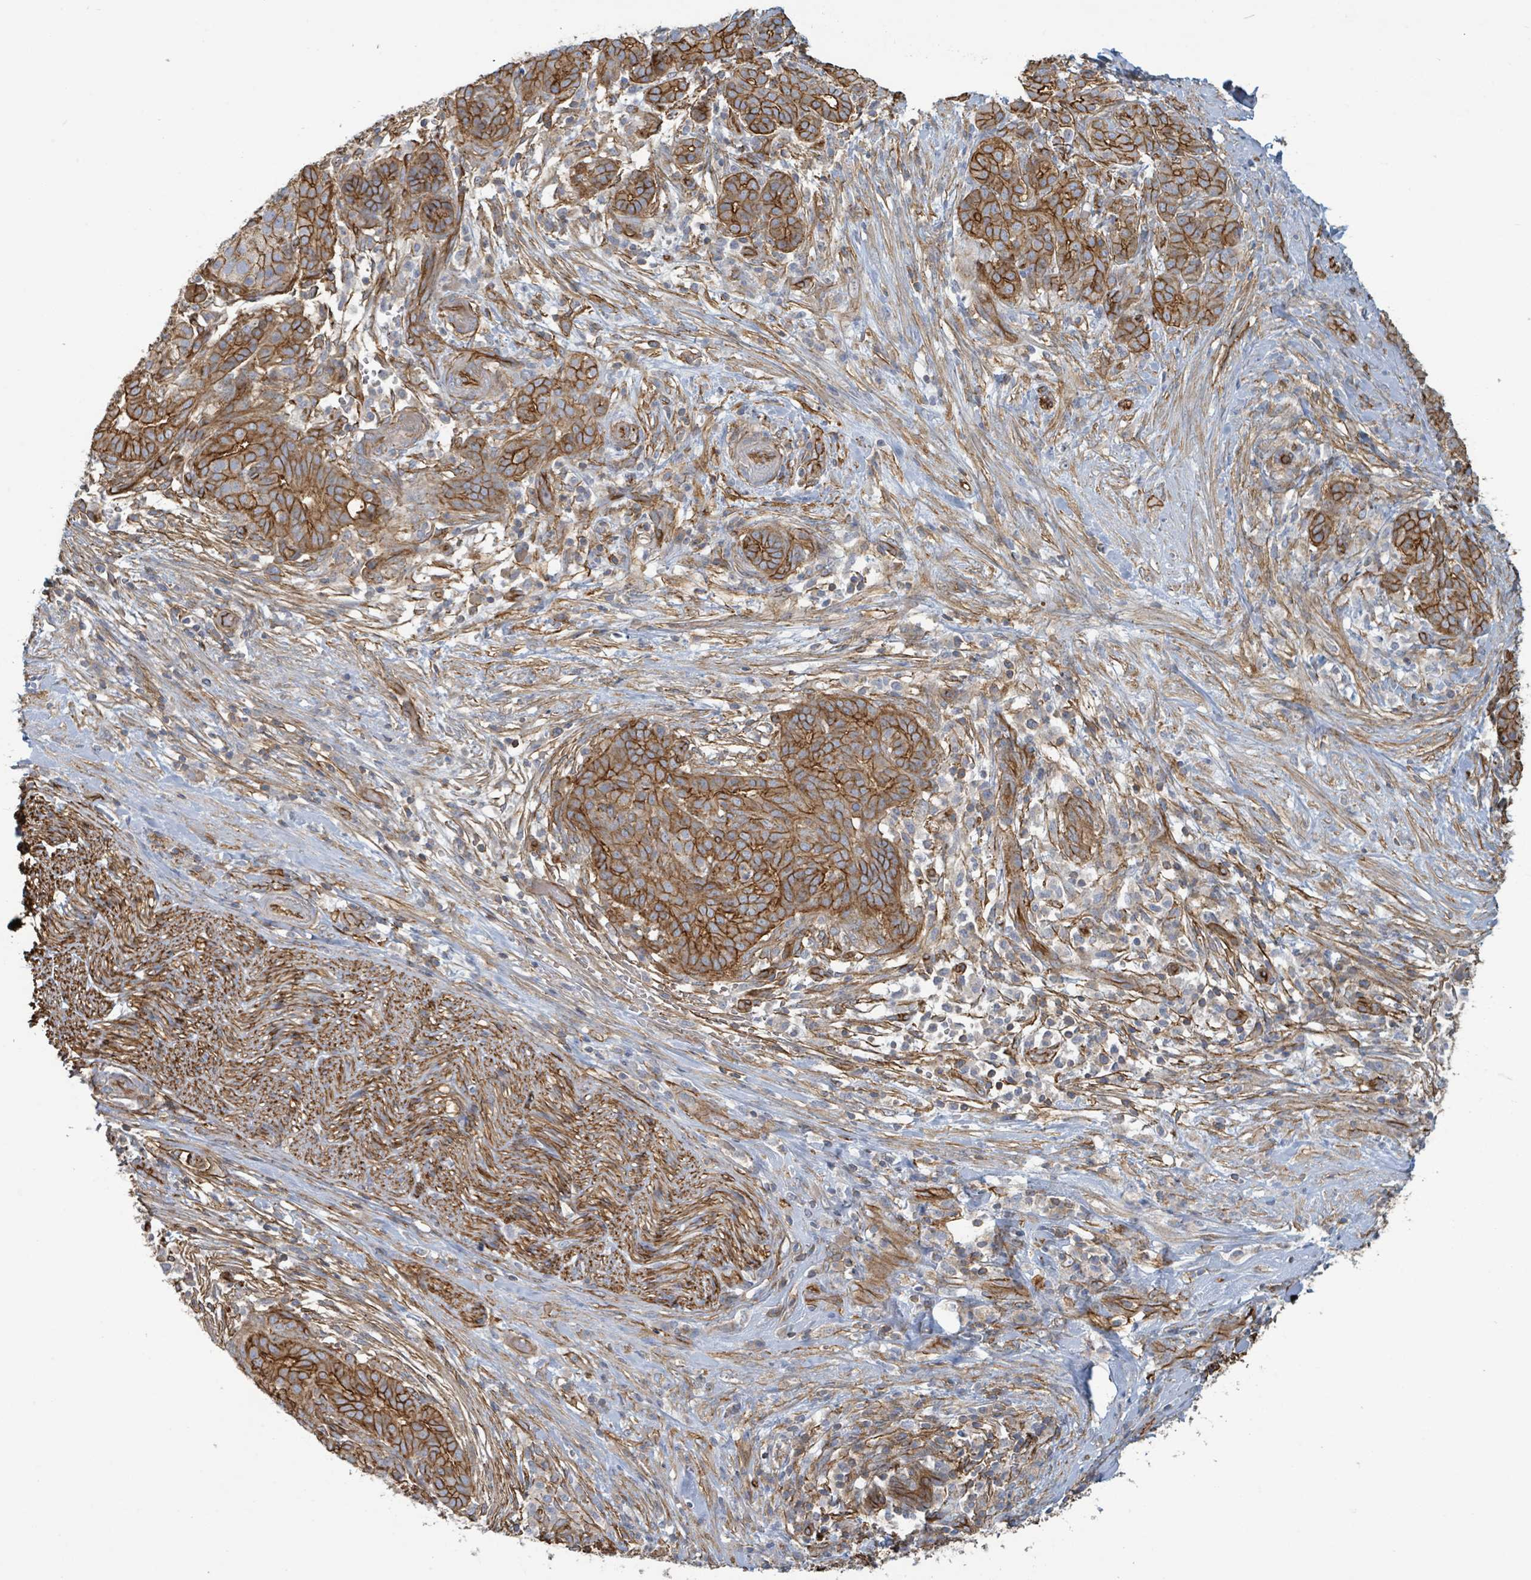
{"staining": {"intensity": "moderate", "quantity": ">75%", "location": "cytoplasmic/membranous"}, "tissue": "pancreatic cancer", "cell_type": "Tumor cells", "image_type": "cancer", "snomed": [{"axis": "morphology", "description": "Adenocarcinoma, NOS"}, {"axis": "topography", "description": "Pancreas"}], "caption": "IHC micrograph of neoplastic tissue: pancreatic cancer stained using IHC demonstrates medium levels of moderate protein expression localized specifically in the cytoplasmic/membranous of tumor cells, appearing as a cytoplasmic/membranous brown color.", "gene": "LDOC1", "patient": {"sex": "male", "age": 44}}